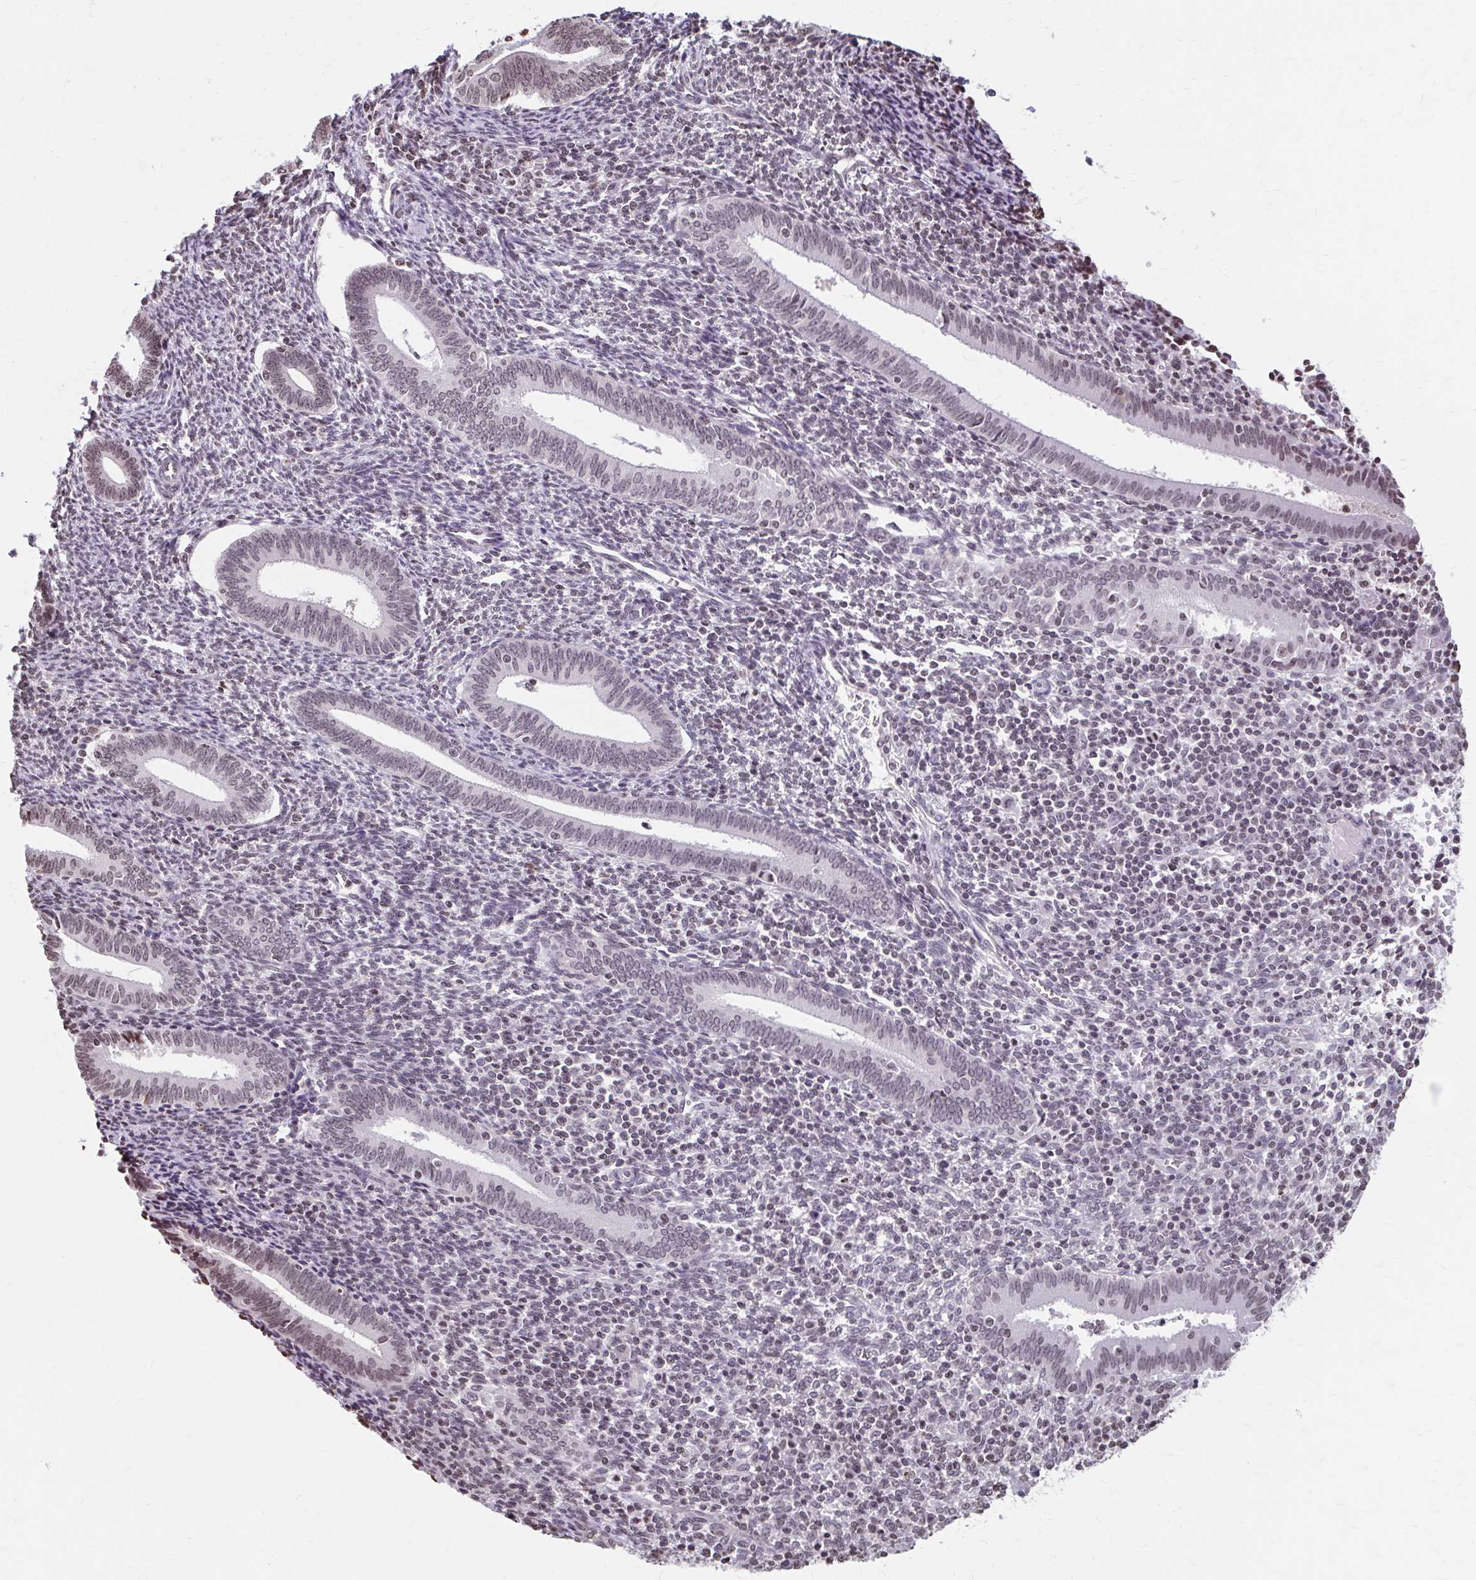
{"staining": {"intensity": "moderate", "quantity": "<25%", "location": "nuclear"}, "tissue": "endometrium", "cell_type": "Cells in endometrial stroma", "image_type": "normal", "snomed": [{"axis": "morphology", "description": "Normal tissue, NOS"}, {"axis": "topography", "description": "Endometrium"}], "caption": "IHC micrograph of unremarkable endometrium: human endometrium stained using immunohistochemistry (IHC) demonstrates low levels of moderate protein expression localized specifically in the nuclear of cells in endometrial stroma, appearing as a nuclear brown color.", "gene": "ORC3", "patient": {"sex": "female", "age": 41}}